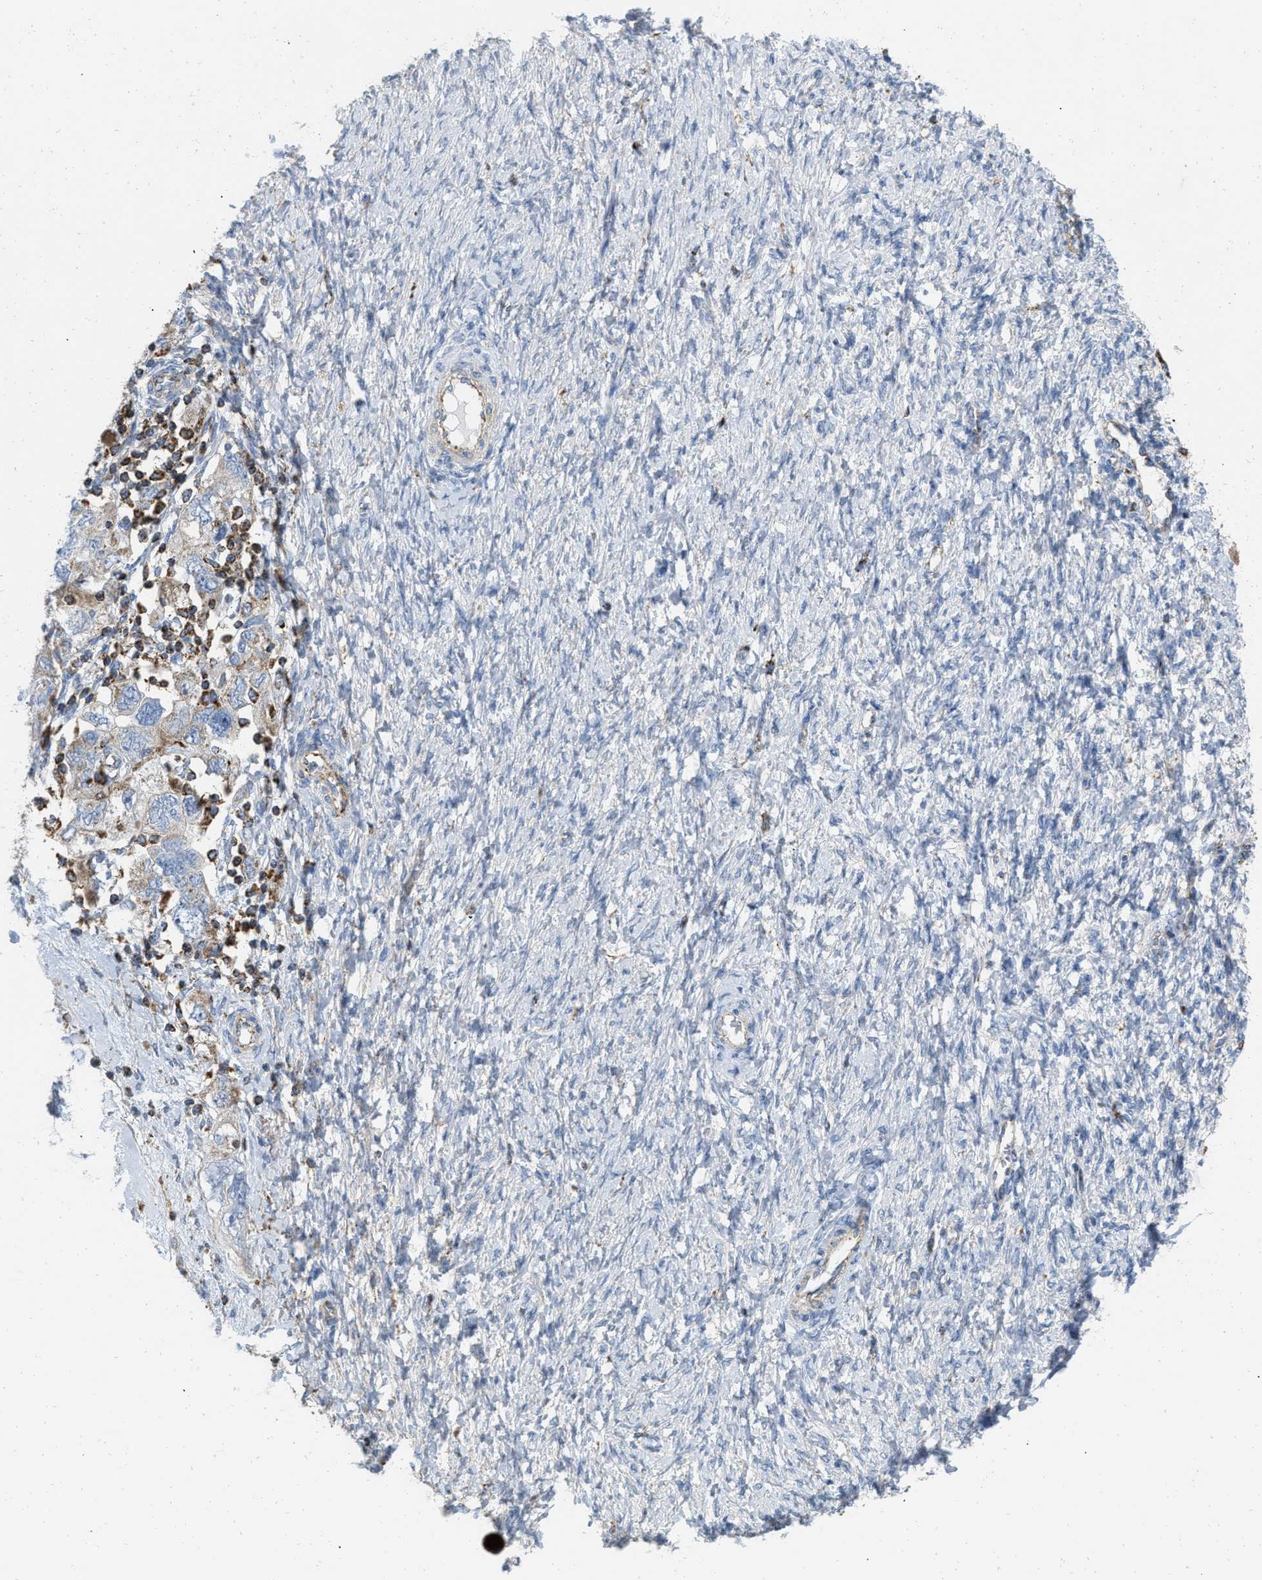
{"staining": {"intensity": "moderate", "quantity": "<25%", "location": "cytoplasmic/membranous"}, "tissue": "ovarian cancer", "cell_type": "Tumor cells", "image_type": "cancer", "snomed": [{"axis": "morphology", "description": "Carcinoma, NOS"}, {"axis": "morphology", "description": "Cystadenocarcinoma, serous, NOS"}, {"axis": "topography", "description": "Ovary"}], "caption": "Brown immunohistochemical staining in ovarian cancer (carcinoma) reveals moderate cytoplasmic/membranous expression in about <25% of tumor cells. Ihc stains the protein of interest in brown and the nuclei are stained blue.", "gene": "GRB10", "patient": {"sex": "female", "age": 69}}